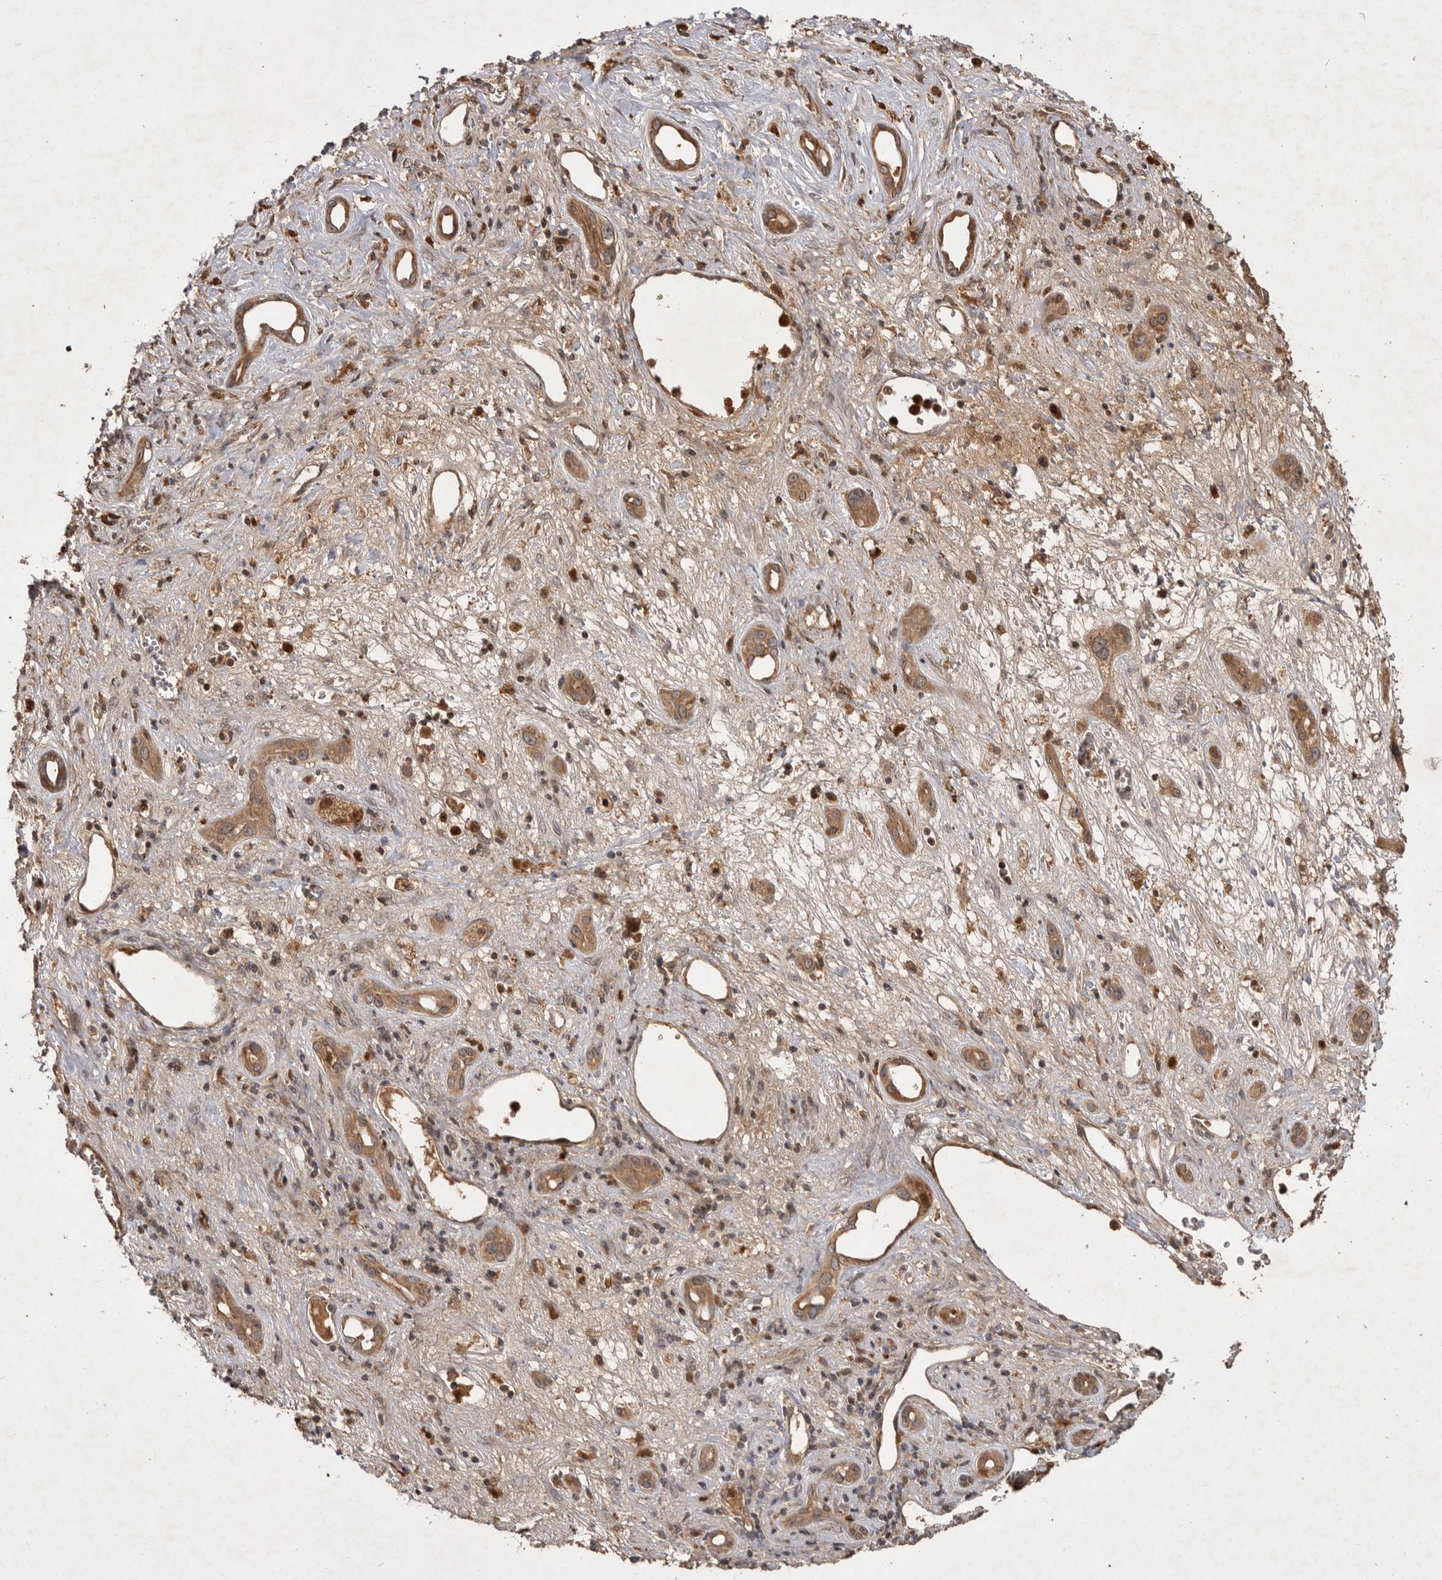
{"staining": {"intensity": "weak", "quantity": ">75%", "location": "cytoplasmic/membranous"}, "tissue": "liver cancer", "cell_type": "Tumor cells", "image_type": "cancer", "snomed": [{"axis": "morphology", "description": "Carcinoma, Hepatocellular, NOS"}, {"axis": "topography", "description": "Liver"}], "caption": "Hepatocellular carcinoma (liver) was stained to show a protein in brown. There is low levels of weak cytoplasmic/membranous positivity in about >75% of tumor cells.", "gene": "VN1R4", "patient": {"sex": "female", "age": 73}}